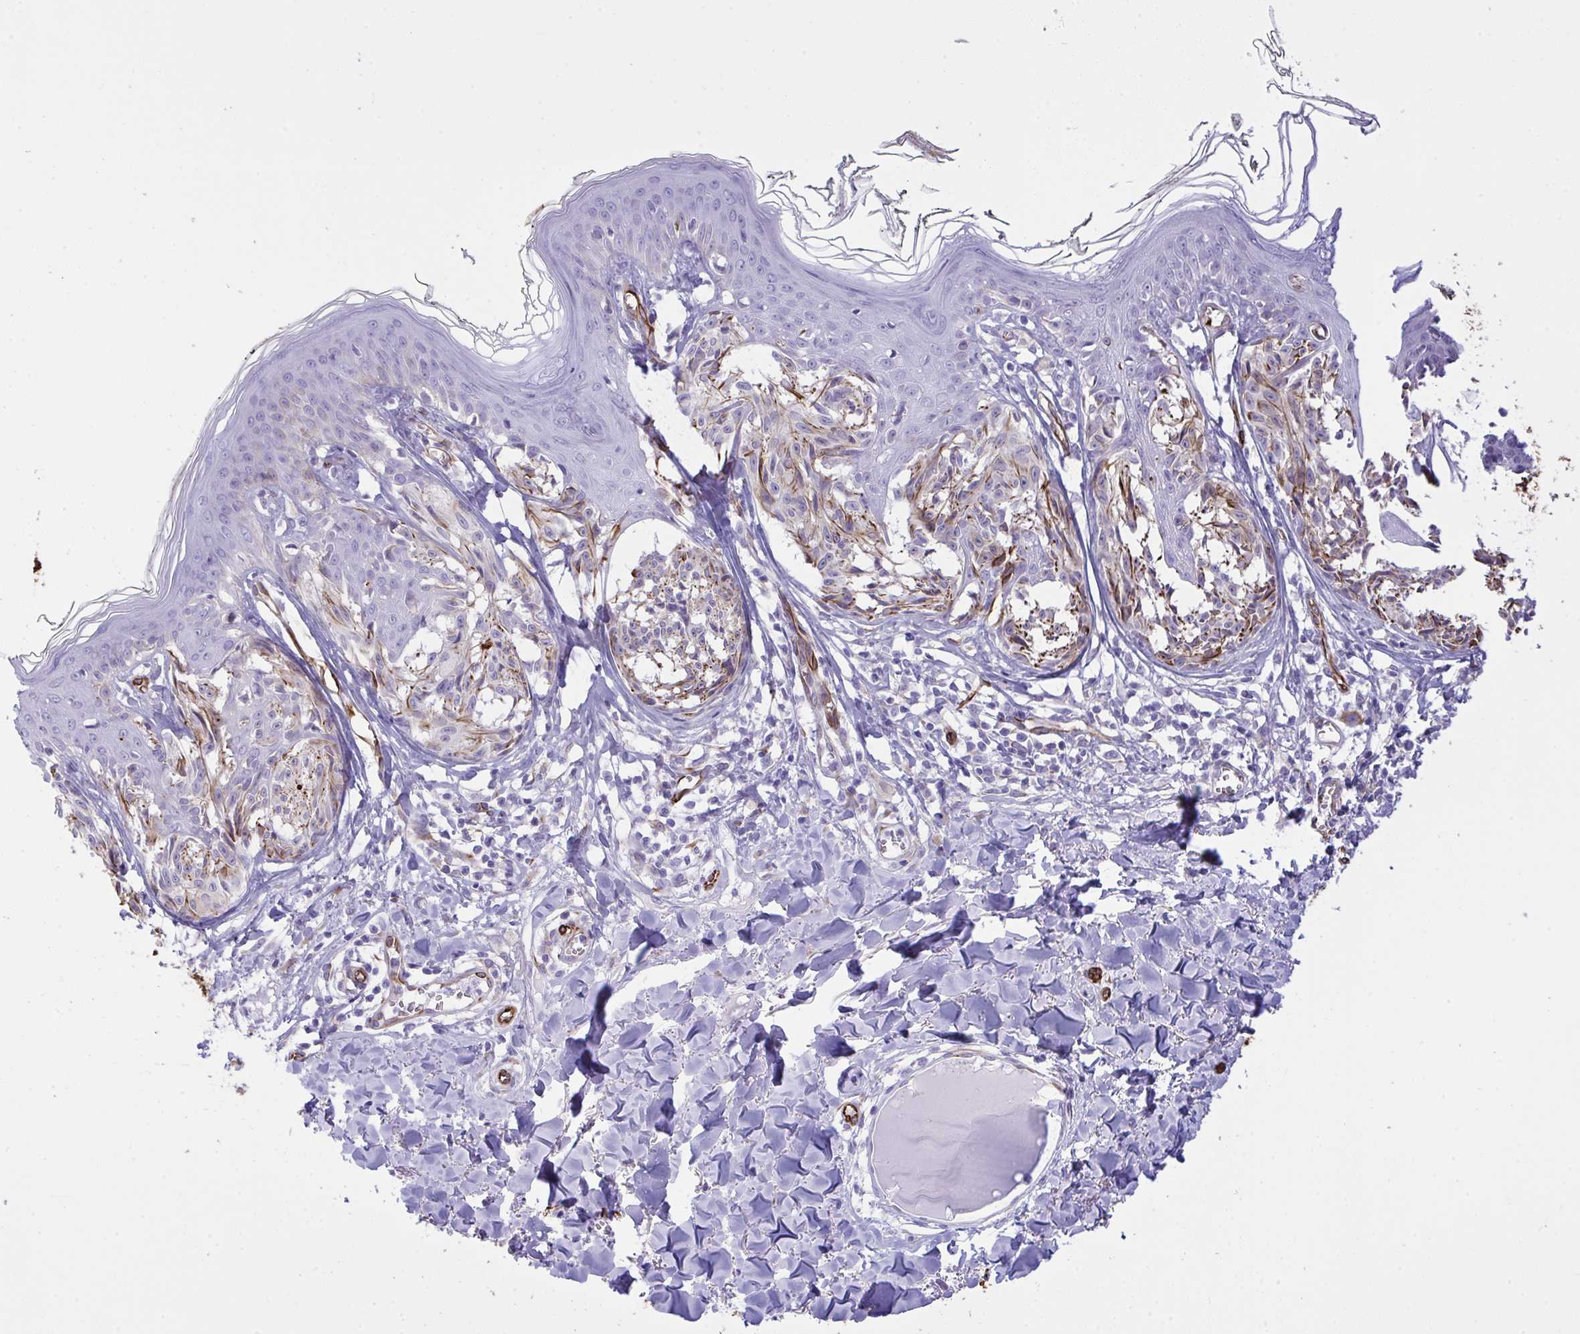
{"staining": {"intensity": "moderate", "quantity": "25%-75%", "location": "cytoplasmic/membranous"}, "tissue": "melanoma", "cell_type": "Tumor cells", "image_type": "cancer", "snomed": [{"axis": "morphology", "description": "Malignant melanoma, NOS"}, {"axis": "topography", "description": "Skin"}], "caption": "A histopathology image of malignant melanoma stained for a protein displays moderate cytoplasmic/membranous brown staining in tumor cells.", "gene": "SLC35B1", "patient": {"sex": "female", "age": 43}}